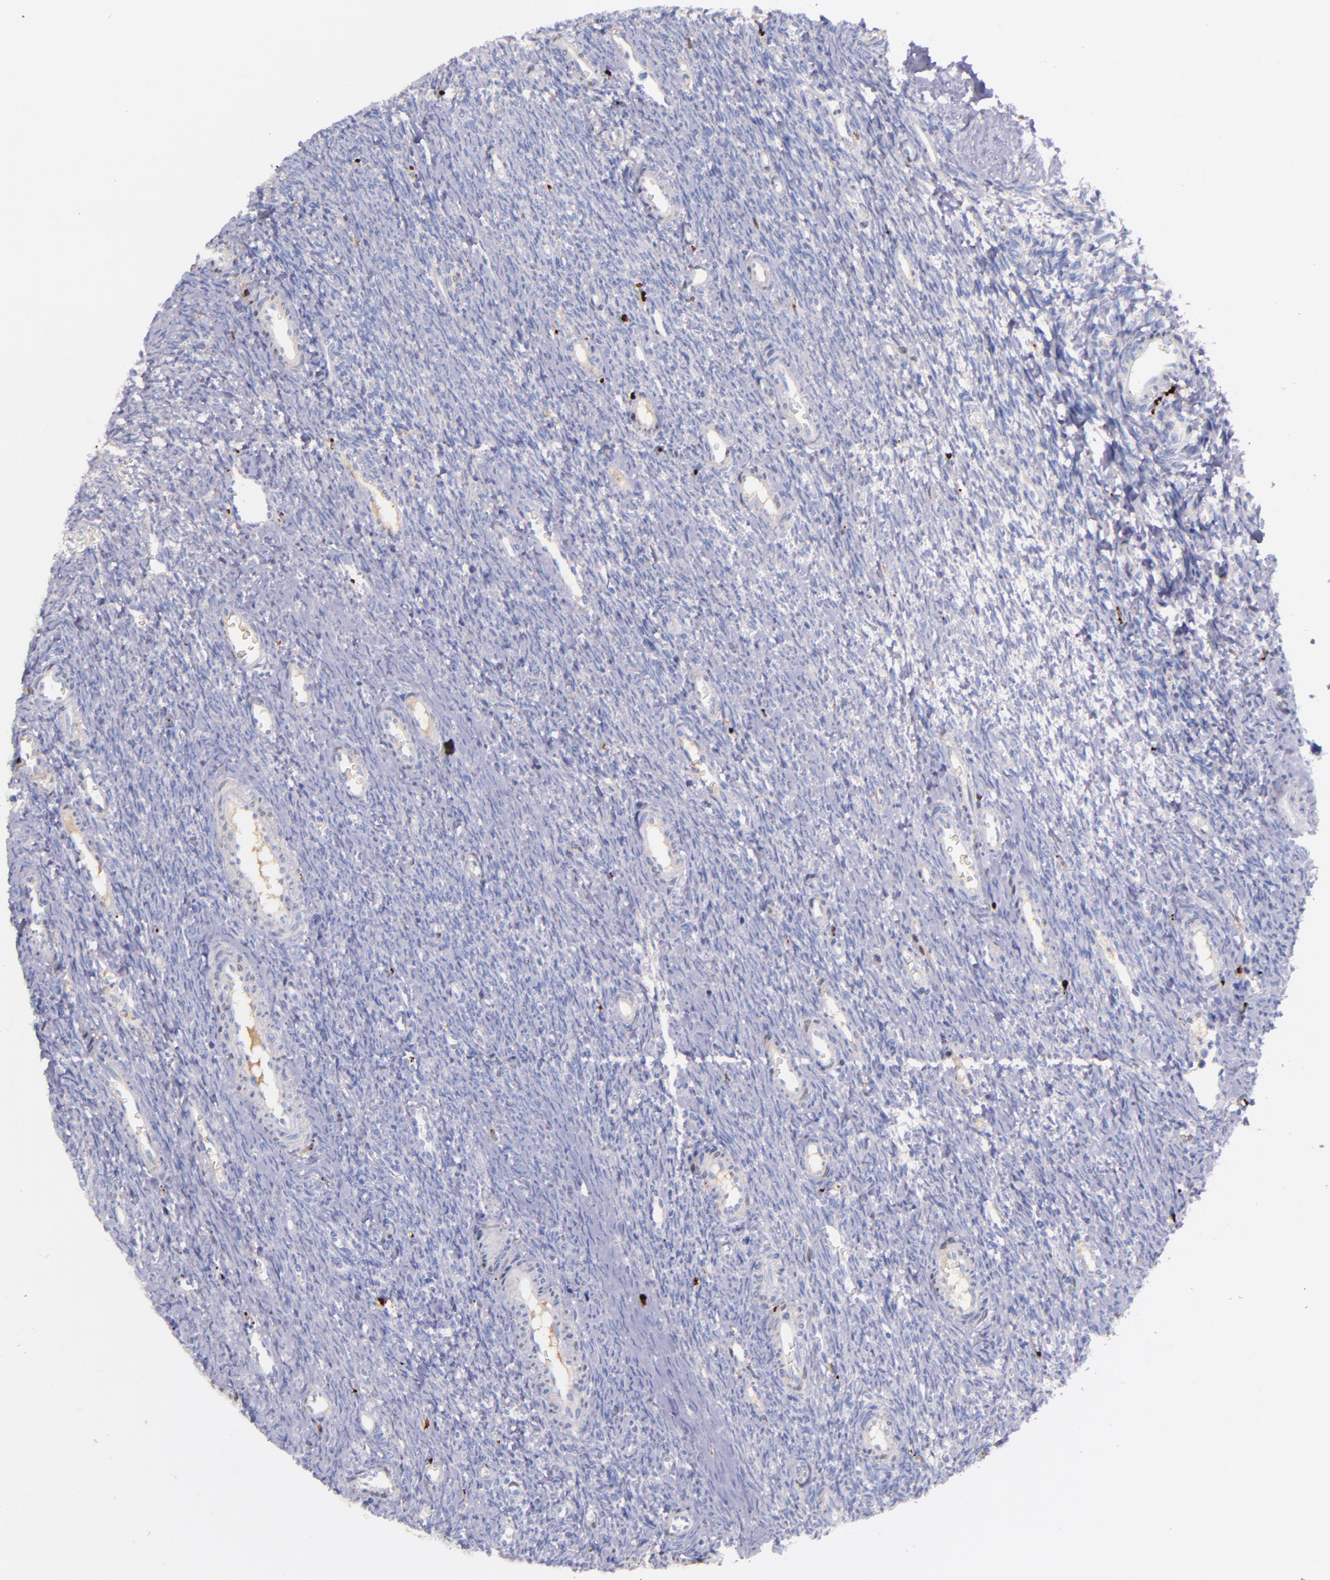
{"staining": {"intensity": "negative", "quantity": "none", "location": "none"}, "tissue": "ovary", "cell_type": "Follicle cells", "image_type": "normal", "snomed": [{"axis": "morphology", "description": "Normal tissue, NOS"}, {"axis": "topography", "description": "Ovary"}], "caption": "Immunohistochemistry photomicrograph of benign ovary stained for a protein (brown), which shows no expression in follicle cells.", "gene": "KNG1", "patient": {"sex": "female", "age": 39}}